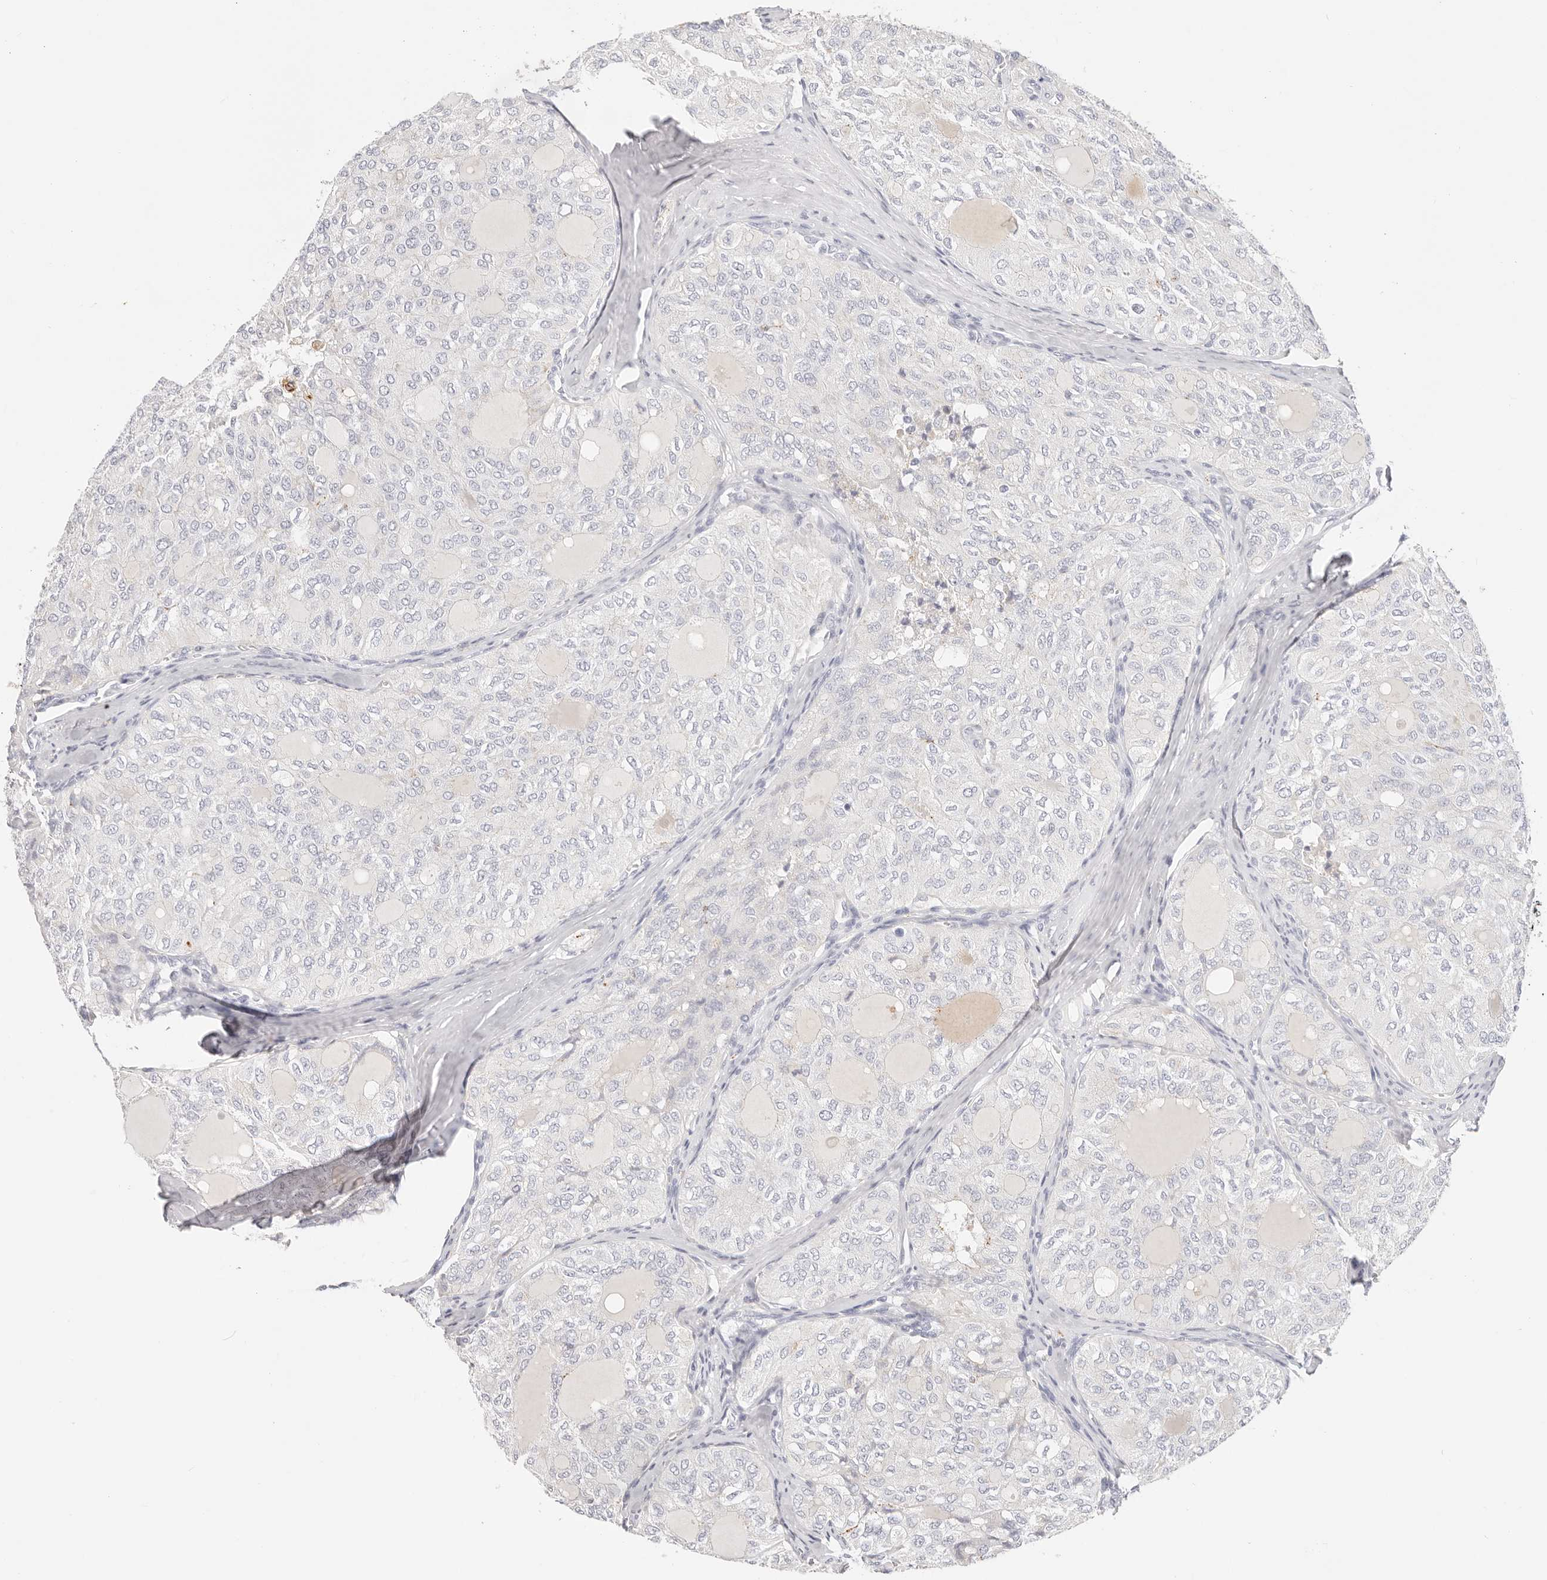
{"staining": {"intensity": "negative", "quantity": "none", "location": "none"}, "tissue": "thyroid cancer", "cell_type": "Tumor cells", "image_type": "cancer", "snomed": [{"axis": "morphology", "description": "Follicular adenoma carcinoma, NOS"}, {"axis": "topography", "description": "Thyroid gland"}], "caption": "The image shows no significant staining in tumor cells of thyroid cancer.", "gene": "STKLD1", "patient": {"sex": "male", "age": 75}}